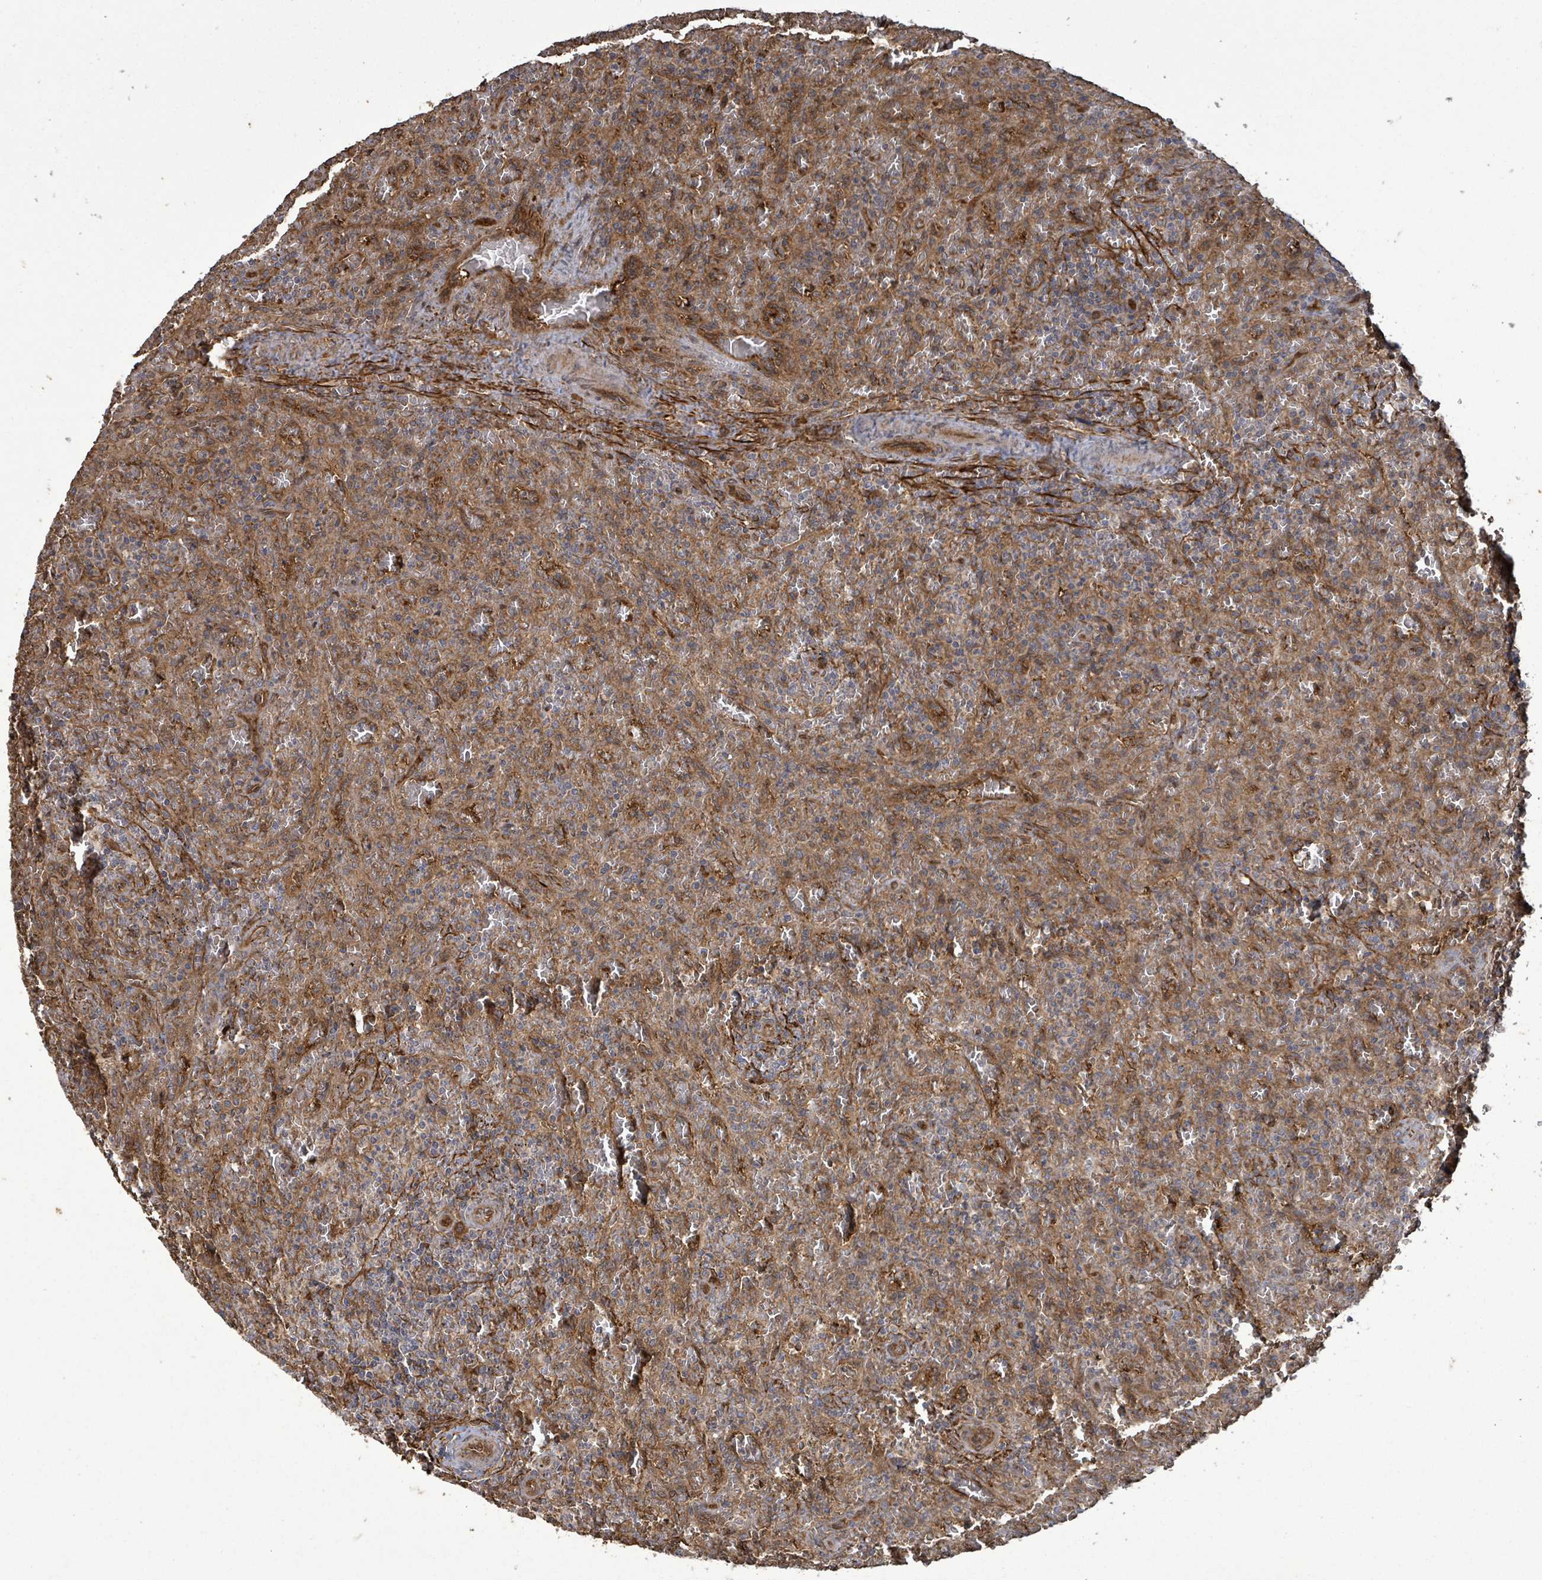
{"staining": {"intensity": "negative", "quantity": "none", "location": "none"}, "tissue": "lymphoma", "cell_type": "Tumor cells", "image_type": "cancer", "snomed": [{"axis": "morphology", "description": "Malignant lymphoma, non-Hodgkin's type, Low grade"}, {"axis": "topography", "description": "Spleen"}], "caption": "Immunohistochemistry (IHC) of lymphoma shows no staining in tumor cells.", "gene": "MAP3K6", "patient": {"sex": "female", "age": 64}}